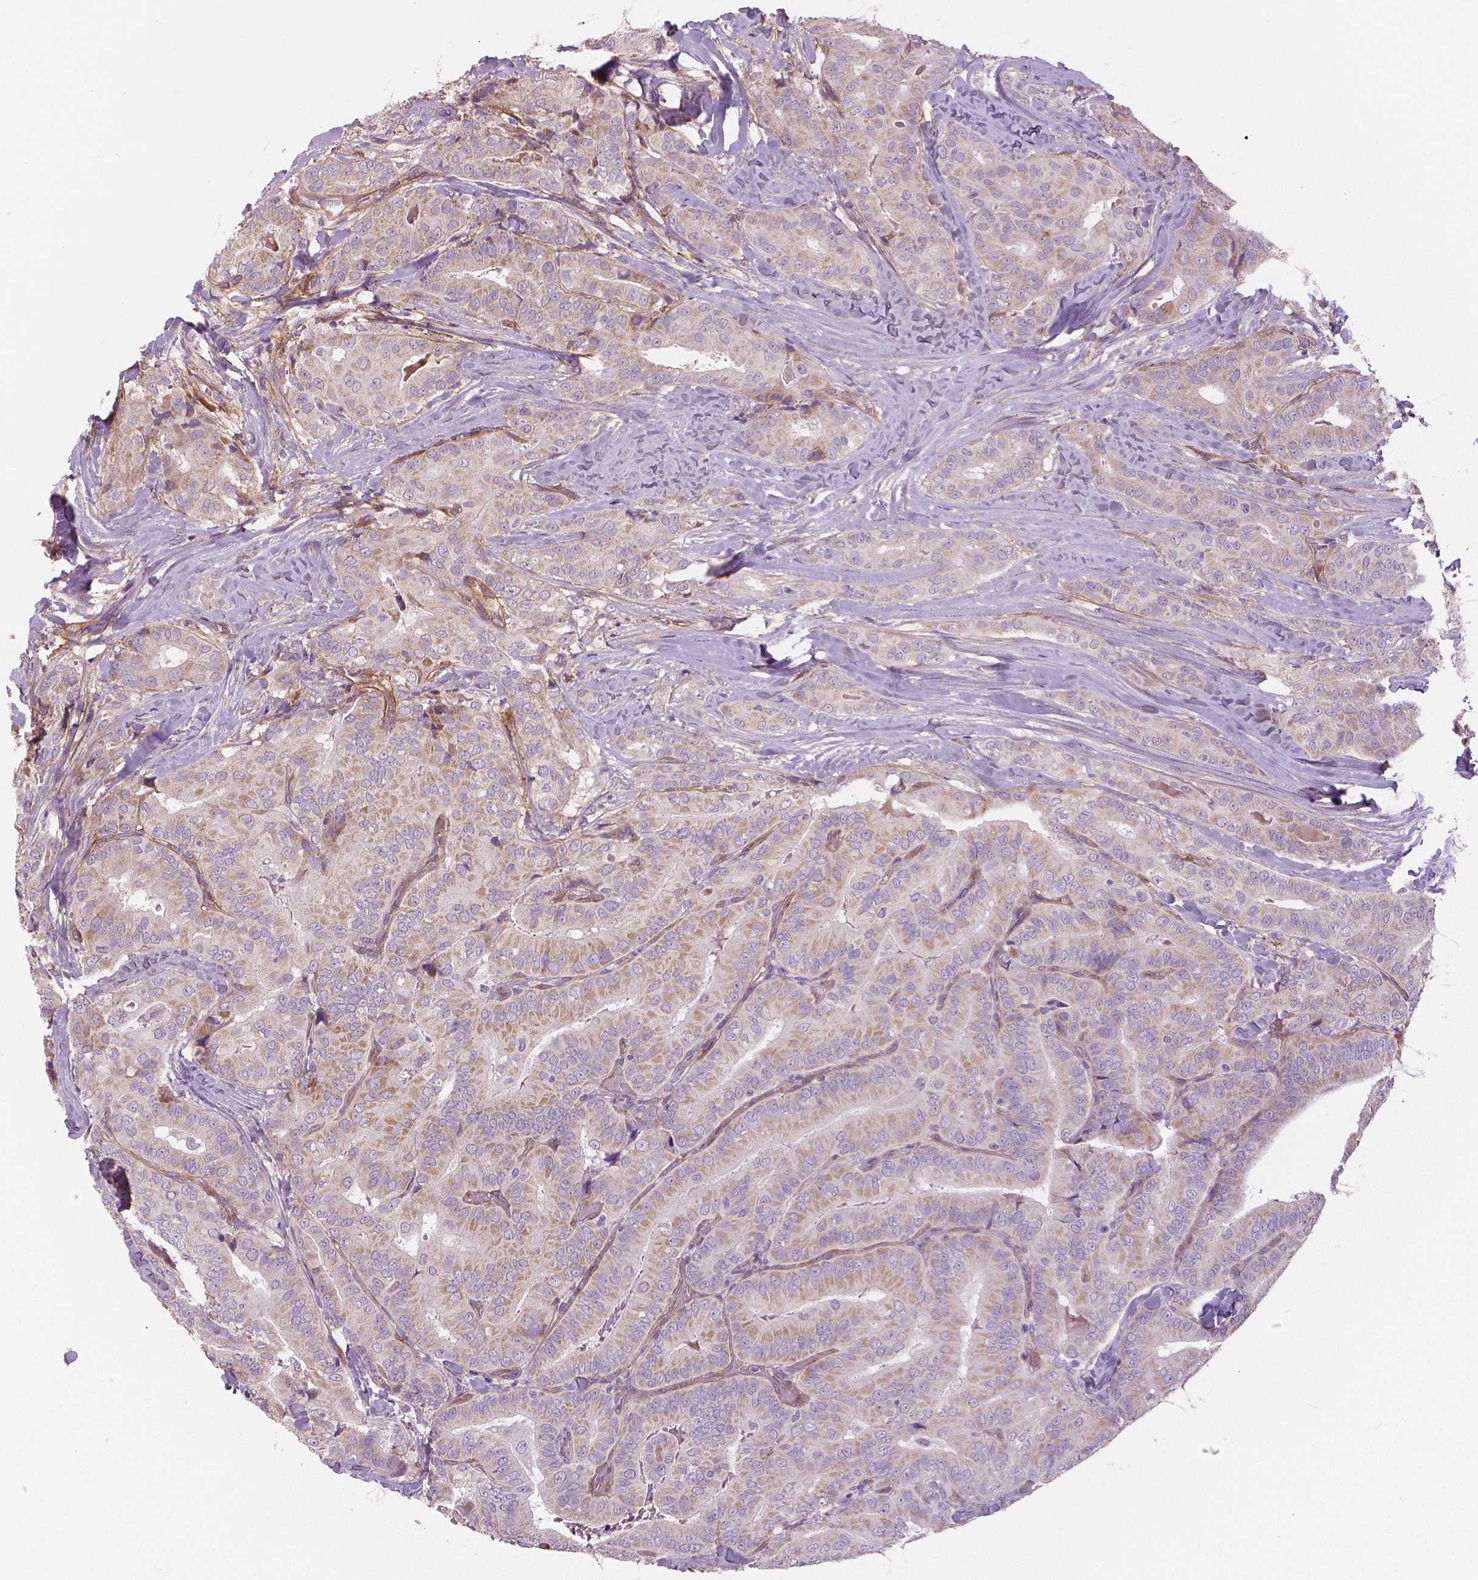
{"staining": {"intensity": "weak", "quantity": "25%-75%", "location": "cytoplasmic/membranous"}, "tissue": "thyroid cancer", "cell_type": "Tumor cells", "image_type": "cancer", "snomed": [{"axis": "morphology", "description": "Papillary adenocarcinoma, NOS"}, {"axis": "topography", "description": "Thyroid gland"}], "caption": "Protein analysis of papillary adenocarcinoma (thyroid) tissue demonstrates weak cytoplasmic/membranous staining in approximately 25%-75% of tumor cells. (IHC, brightfield microscopy, high magnification).", "gene": "FLT1", "patient": {"sex": "male", "age": 61}}